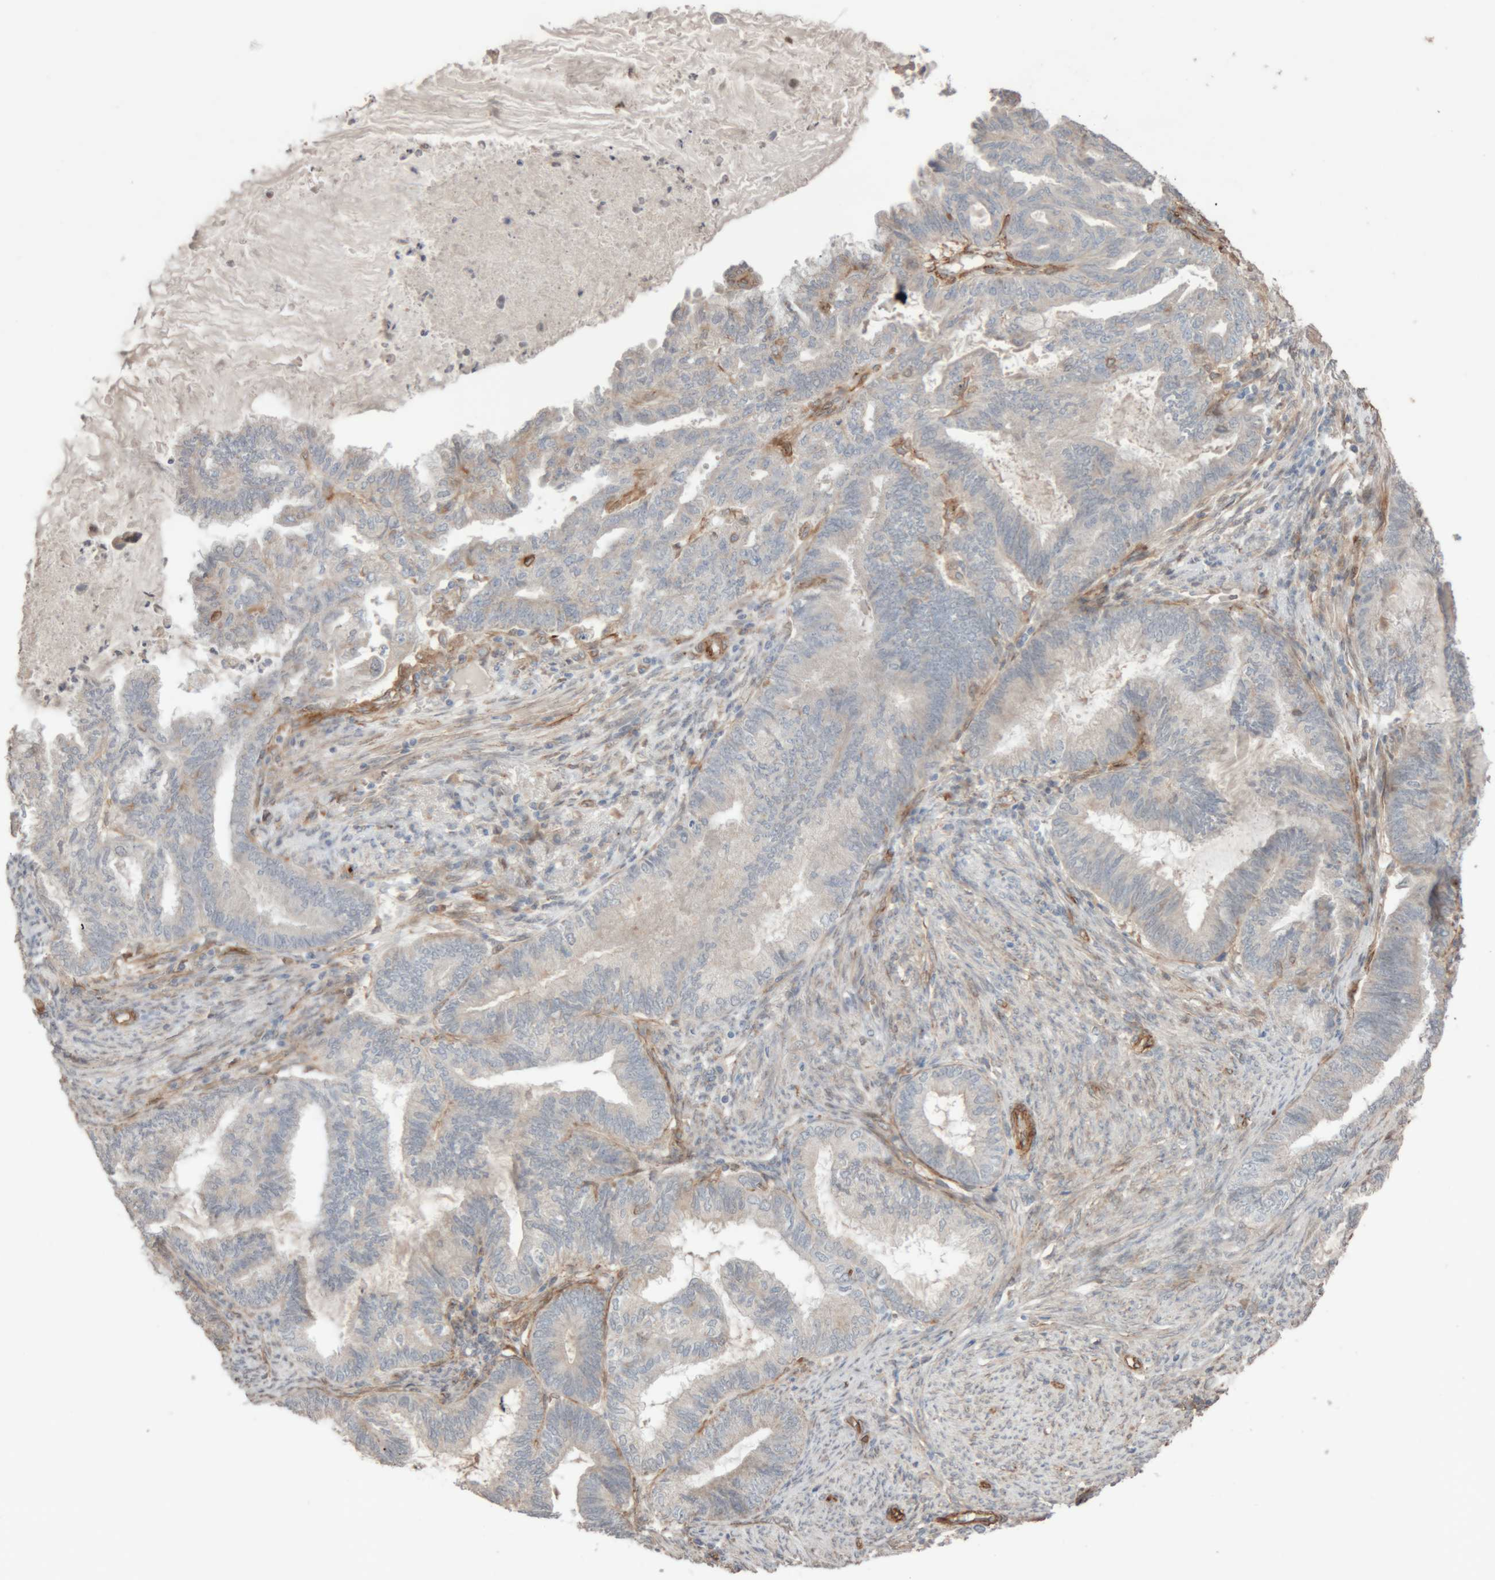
{"staining": {"intensity": "negative", "quantity": "none", "location": "none"}, "tissue": "endometrial cancer", "cell_type": "Tumor cells", "image_type": "cancer", "snomed": [{"axis": "morphology", "description": "Adenocarcinoma, NOS"}, {"axis": "topography", "description": "Endometrium"}], "caption": "This is a micrograph of immunohistochemistry (IHC) staining of endometrial cancer, which shows no expression in tumor cells.", "gene": "RAB32", "patient": {"sex": "female", "age": 86}}